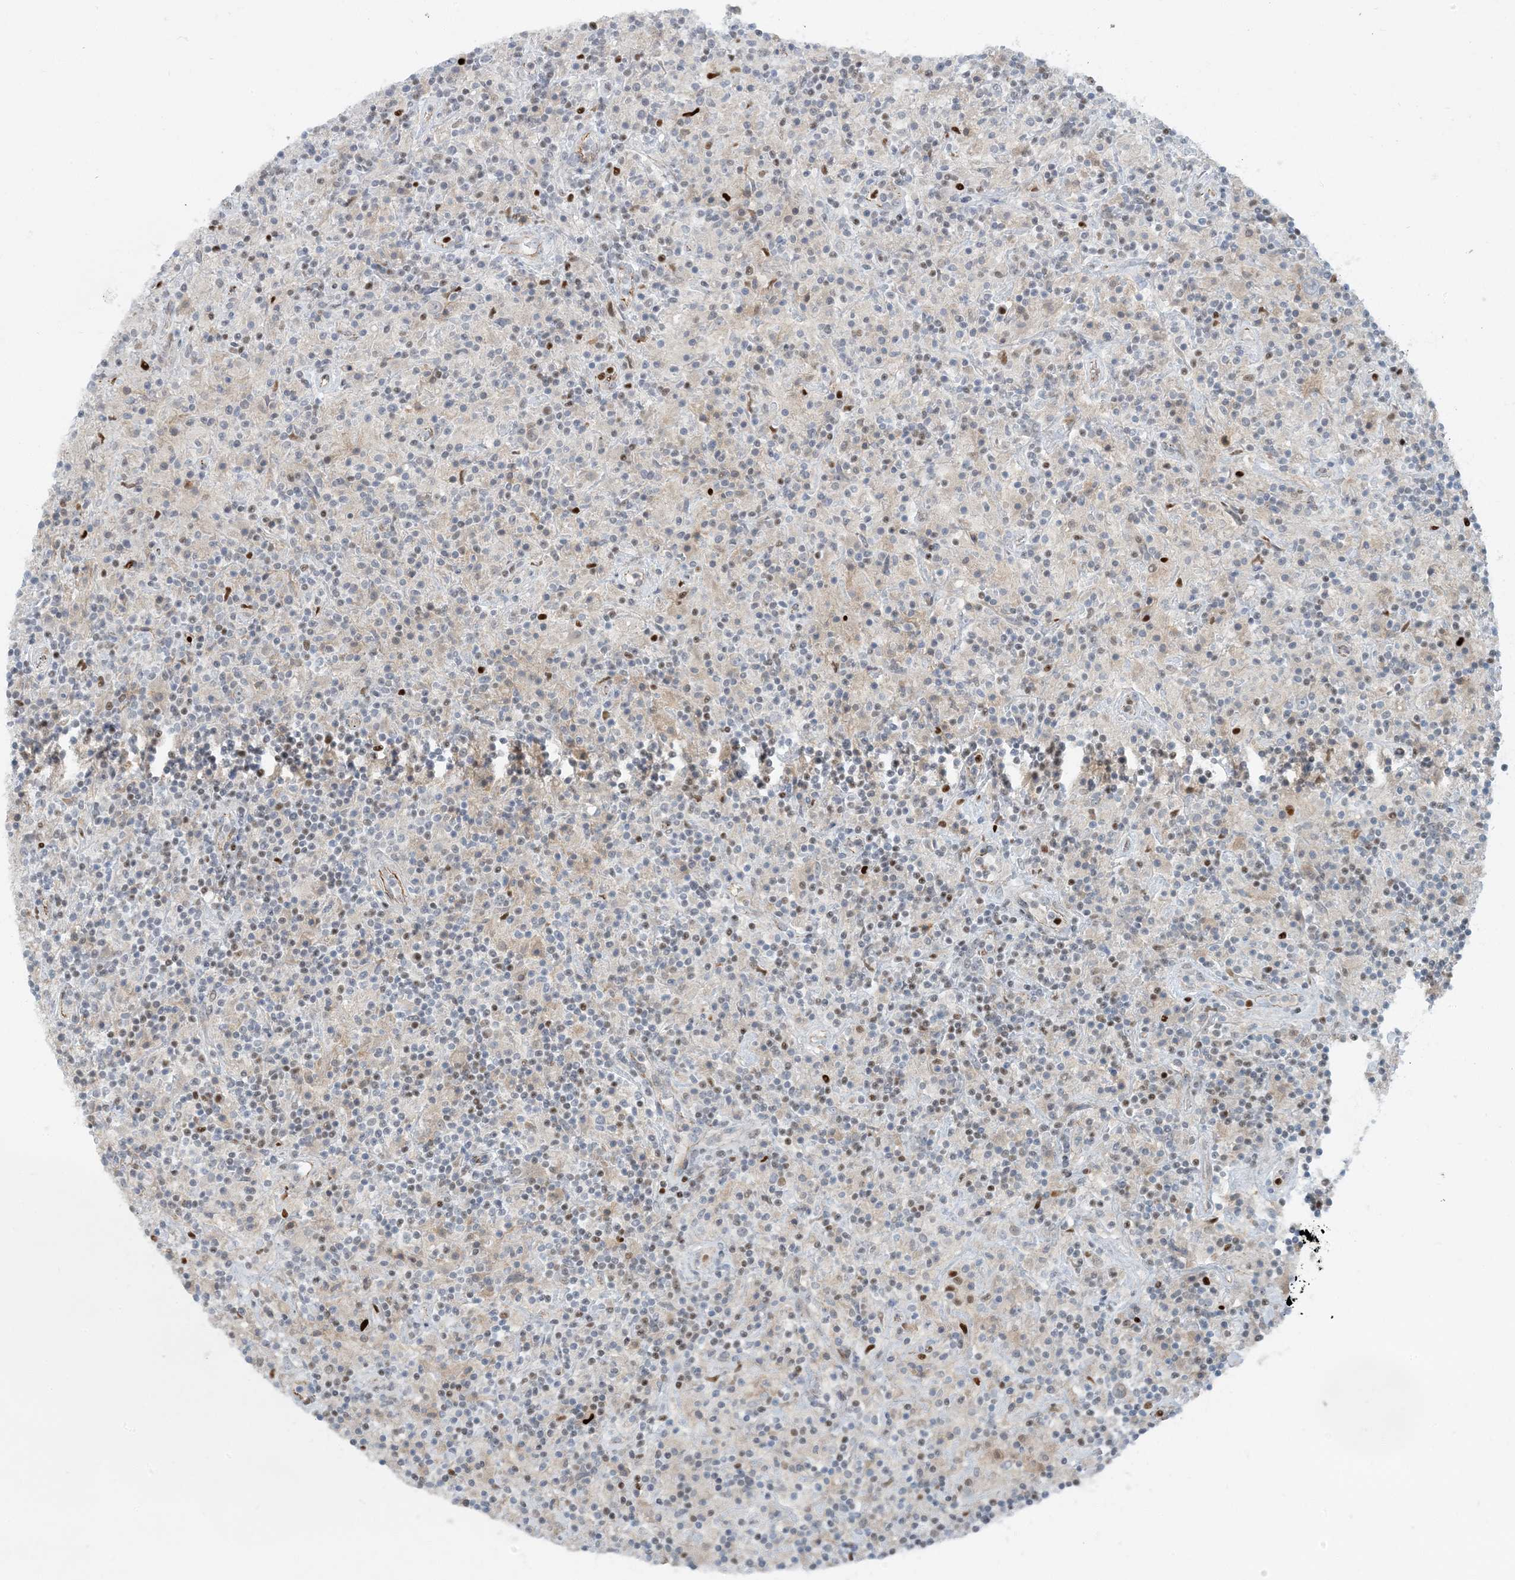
{"staining": {"intensity": "negative", "quantity": "none", "location": "none"}, "tissue": "lymphoma", "cell_type": "Tumor cells", "image_type": "cancer", "snomed": [{"axis": "morphology", "description": "Hodgkin's disease, NOS"}, {"axis": "topography", "description": "Lymph node"}], "caption": "Hodgkin's disease was stained to show a protein in brown. There is no significant staining in tumor cells.", "gene": "AK9", "patient": {"sex": "male", "age": 70}}